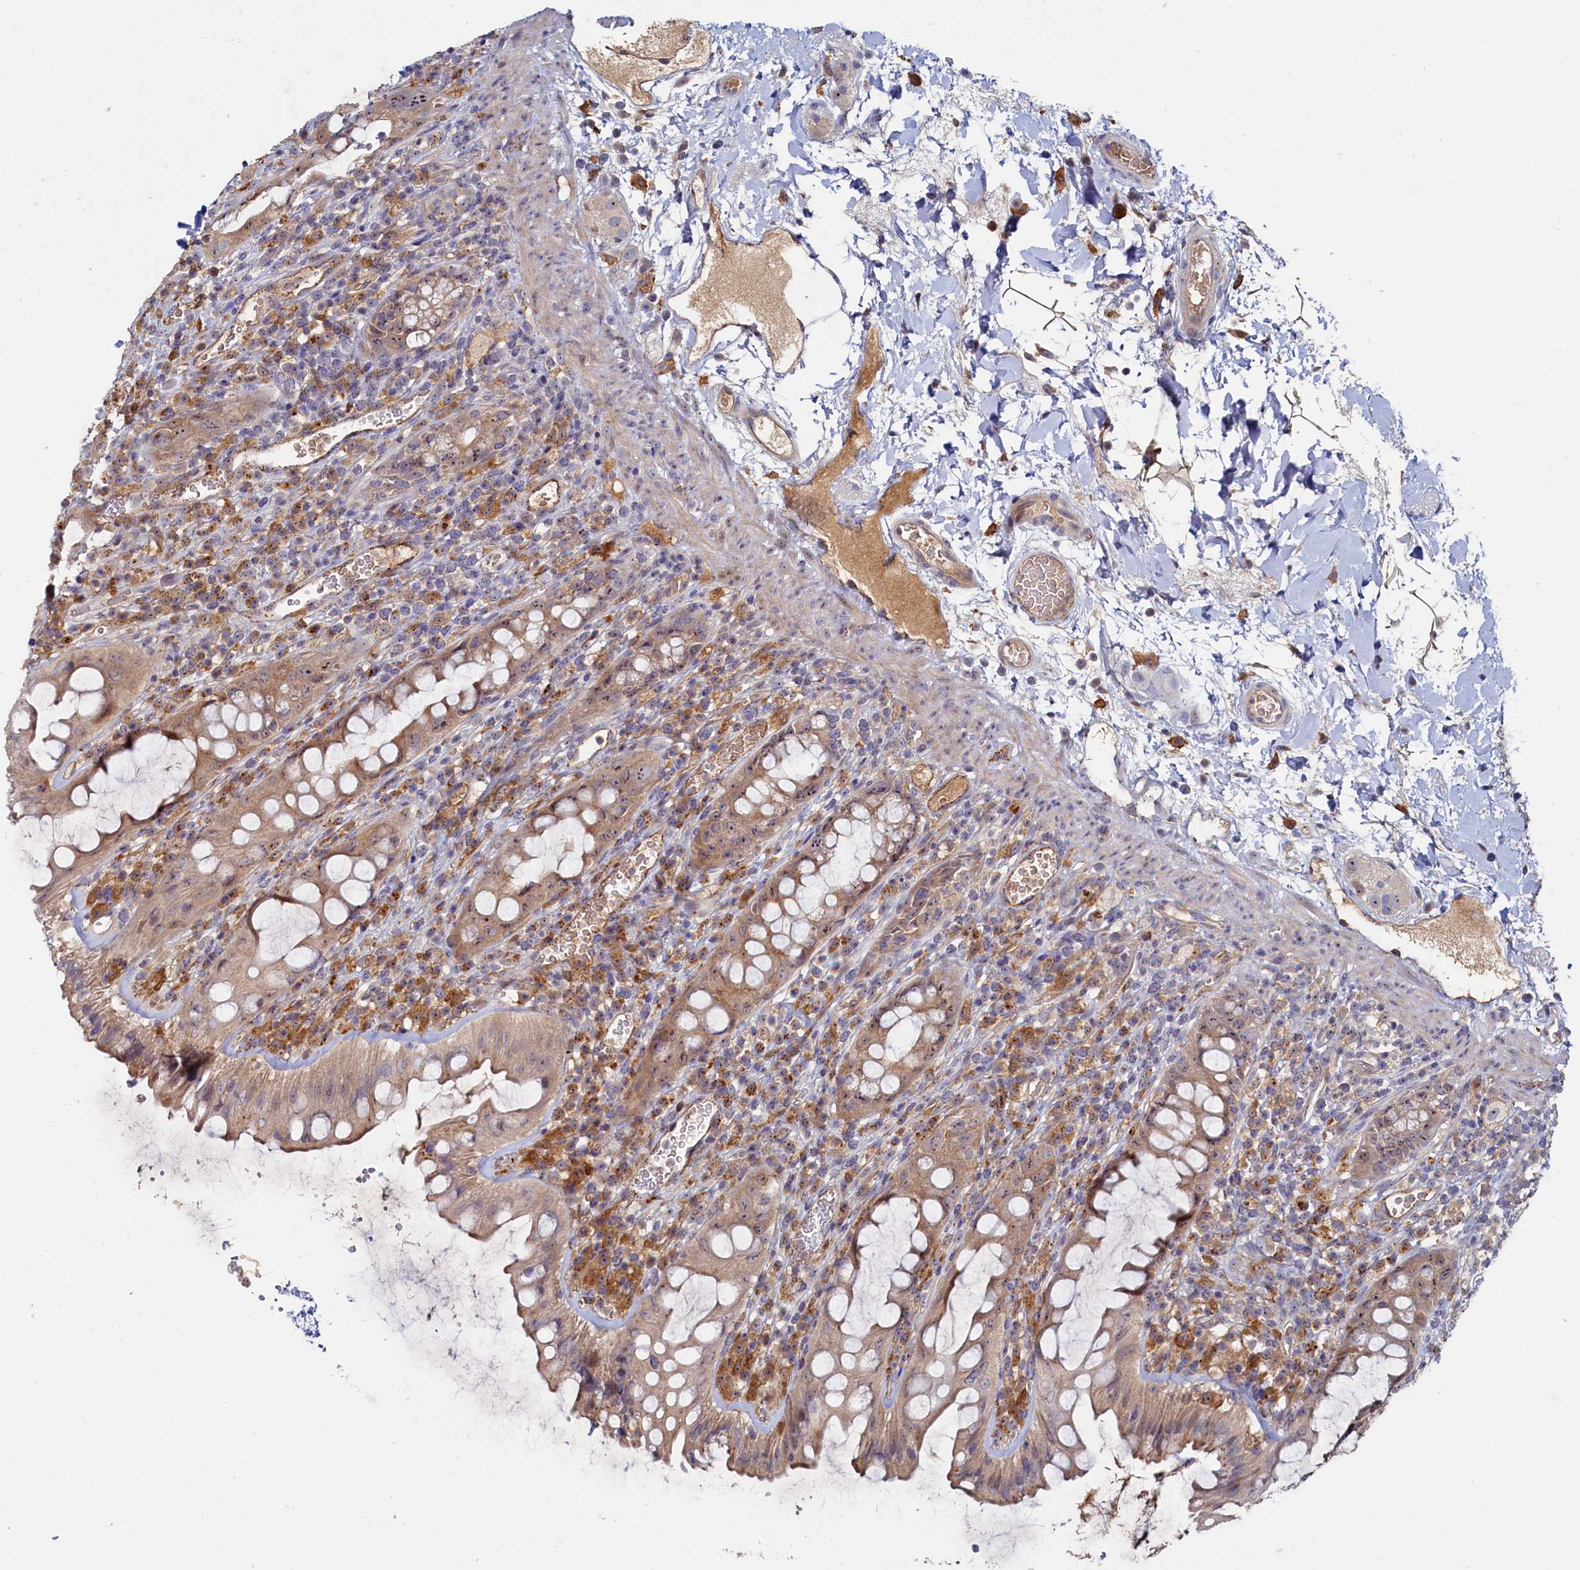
{"staining": {"intensity": "moderate", "quantity": ">75%", "location": "cytoplasmic/membranous,nuclear"}, "tissue": "rectum", "cell_type": "Glandular cells", "image_type": "normal", "snomed": [{"axis": "morphology", "description": "Normal tissue, NOS"}, {"axis": "topography", "description": "Rectum"}], "caption": "About >75% of glandular cells in benign human rectum display moderate cytoplasmic/membranous,nuclear protein expression as visualized by brown immunohistochemical staining.", "gene": "RGS7BP", "patient": {"sex": "female", "age": 57}}